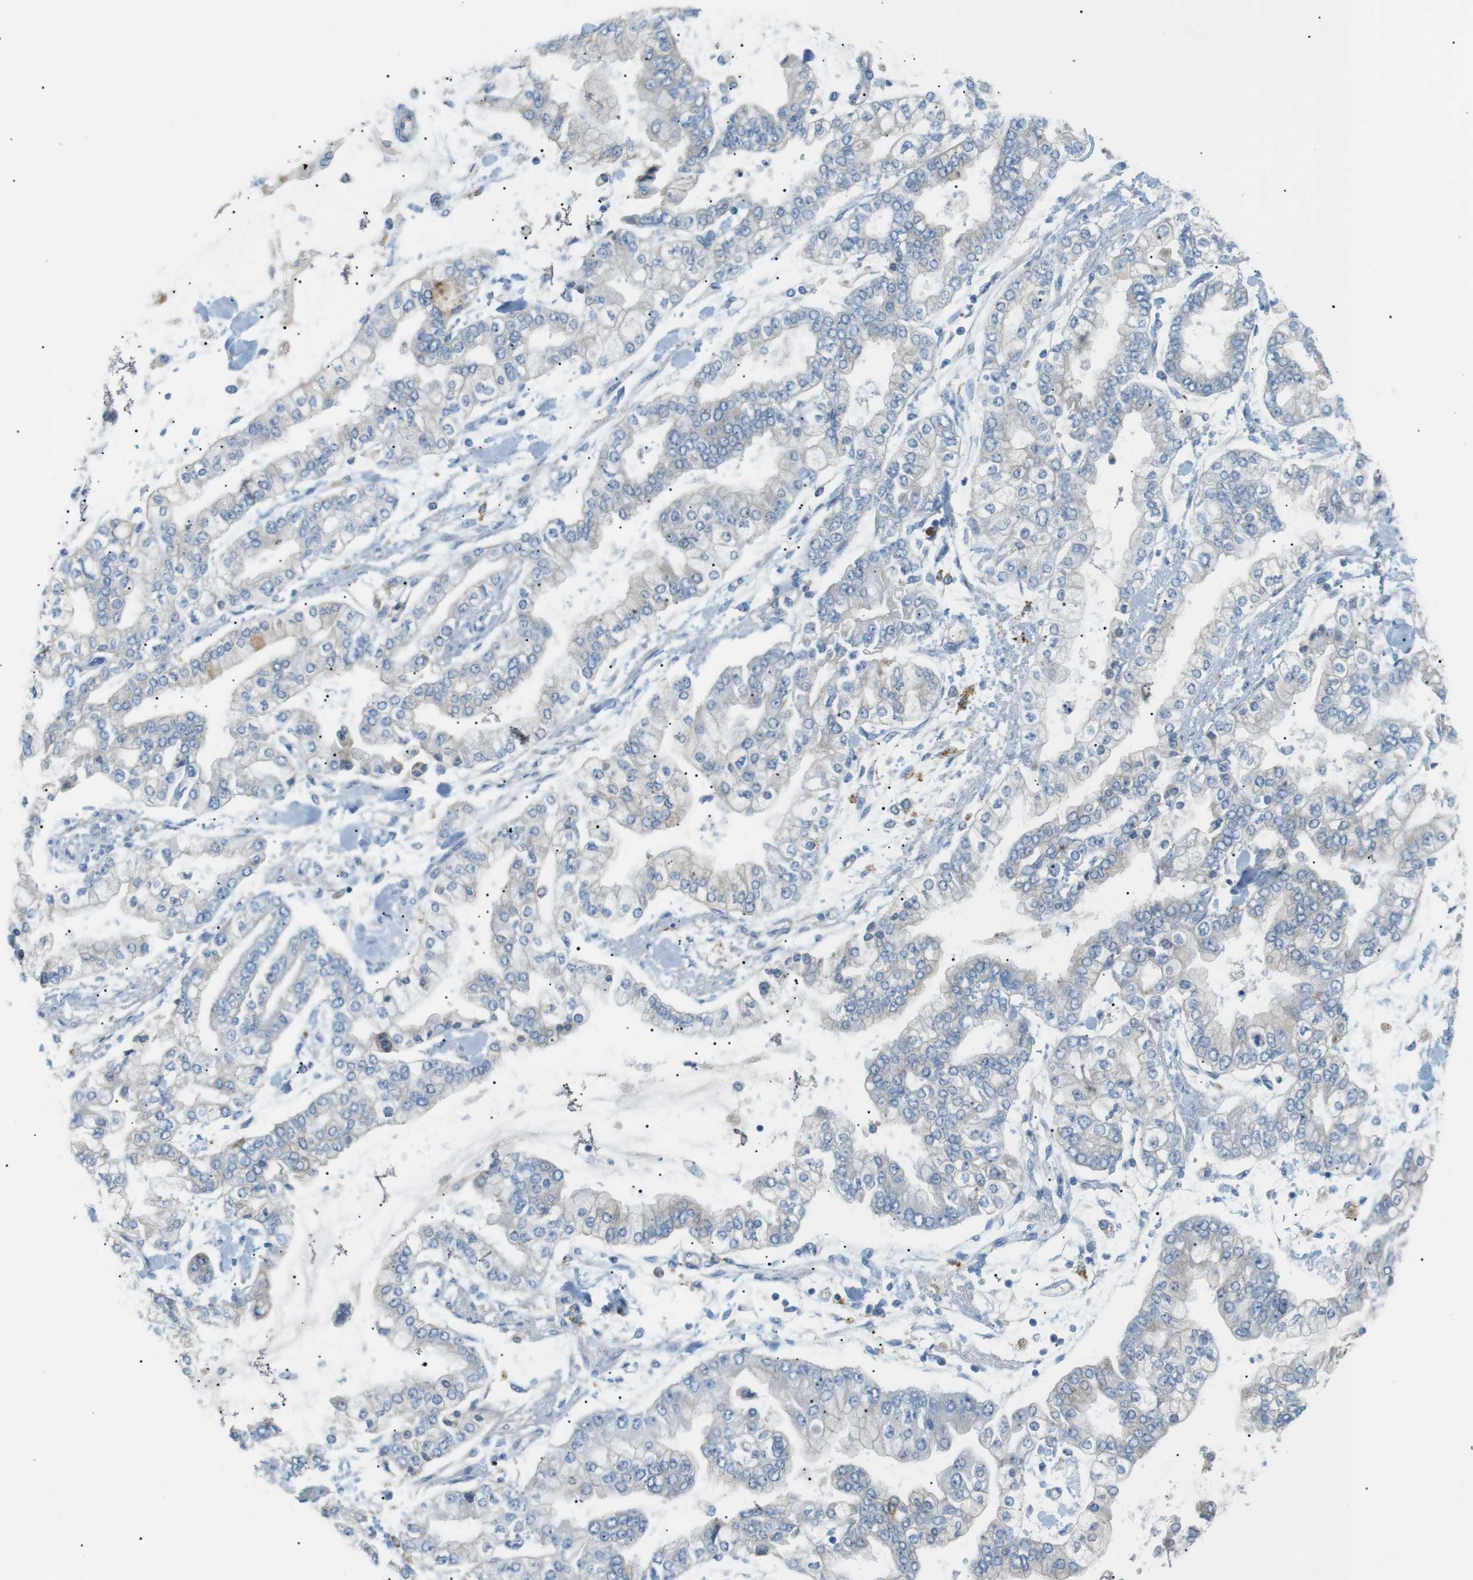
{"staining": {"intensity": "negative", "quantity": "none", "location": "none"}, "tissue": "stomach cancer", "cell_type": "Tumor cells", "image_type": "cancer", "snomed": [{"axis": "morphology", "description": "Normal tissue, NOS"}, {"axis": "morphology", "description": "Adenocarcinoma, NOS"}, {"axis": "topography", "description": "Stomach, upper"}, {"axis": "topography", "description": "Stomach"}], "caption": "The micrograph displays no staining of tumor cells in stomach cancer.", "gene": "B4GALNT2", "patient": {"sex": "male", "age": 76}}